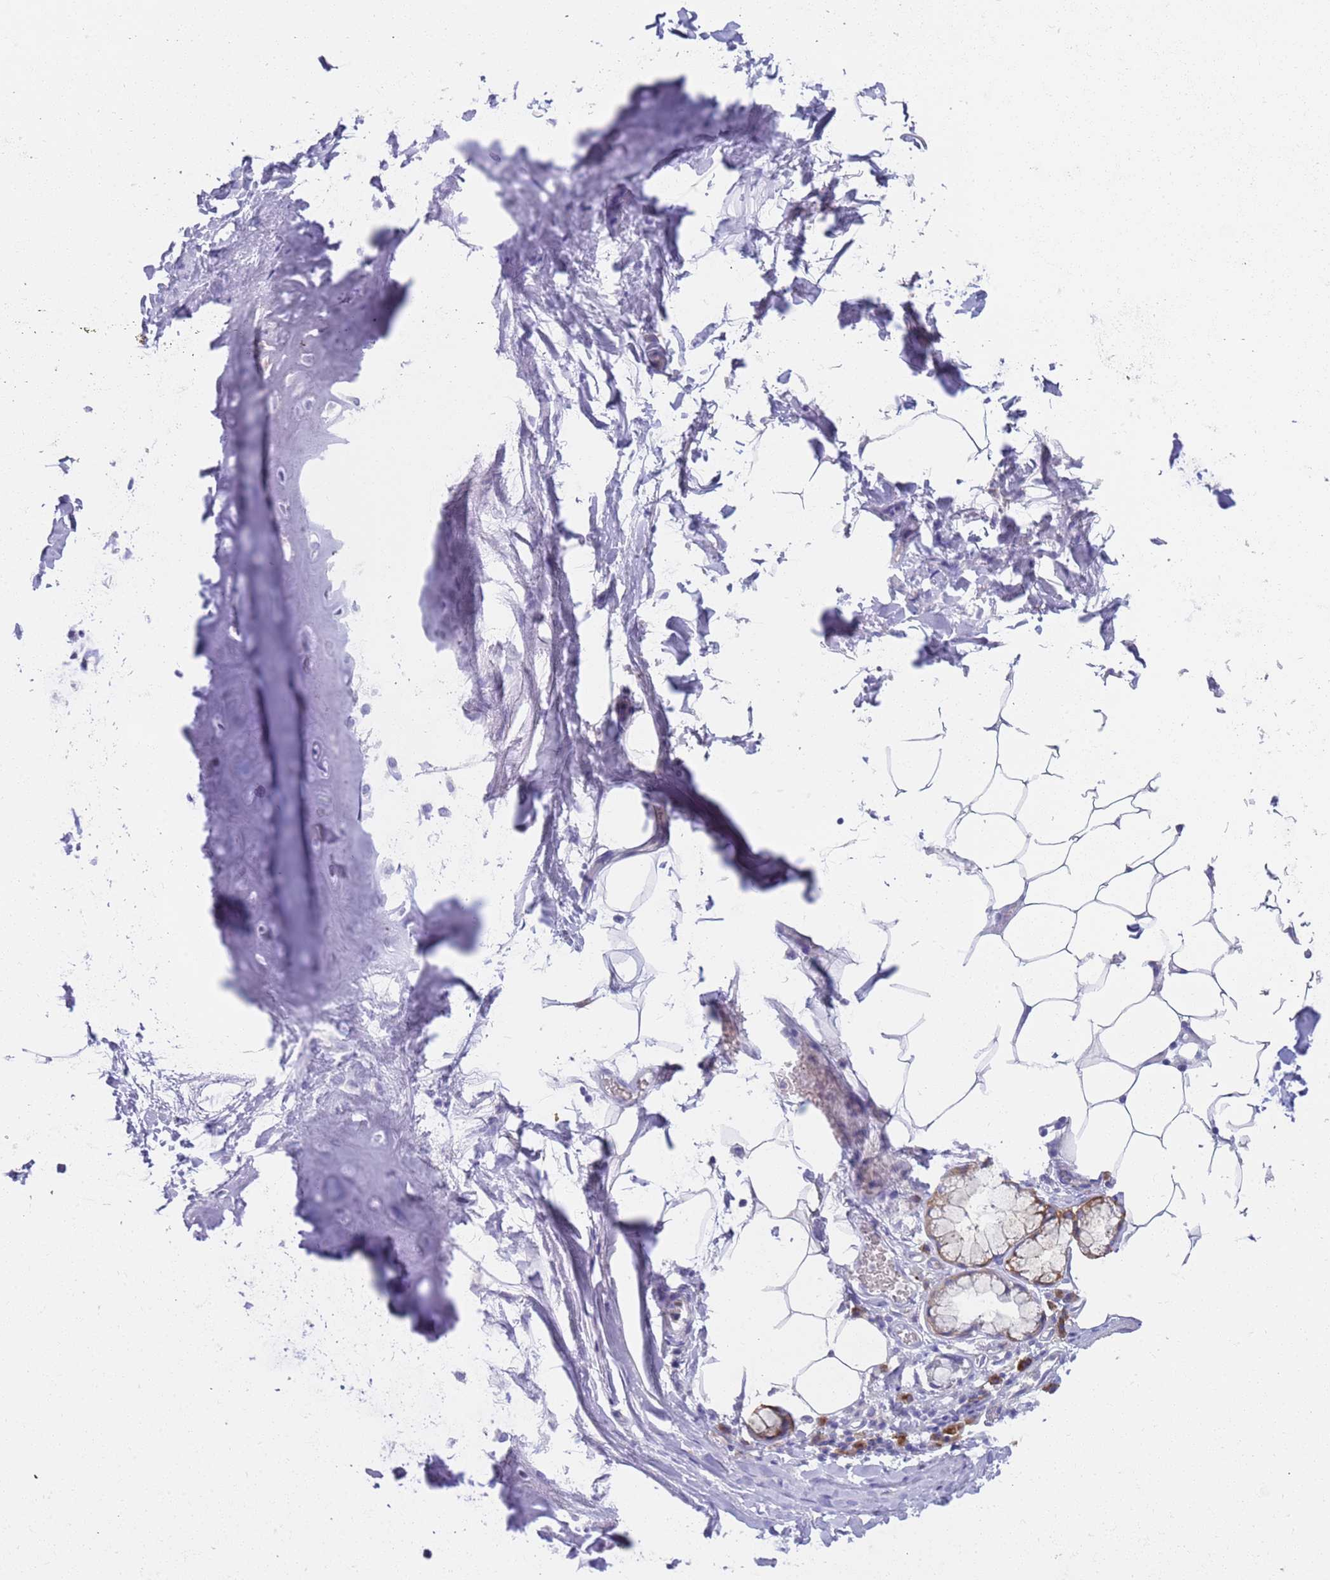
{"staining": {"intensity": "negative", "quantity": "none", "location": "none"}, "tissue": "adipose tissue", "cell_type": "Adipocytes", "image_type": "normal", "snomed": [{"axis": "morphology", "description": "Normal tissue, NOS"}, {"axis": "topography", "description": "Lymph node"}, {"axis": "topography", "description": "Cartilage tissue"}, {"axis": "topography", "description": "Bronchus"}], "caption": "Adipose tissue stained for a protein using immunohistochemistry (IHC) reveals no expression adipocytes.", "gene": "TYW1B", "patient": {"sex": "male", "age": 63}}